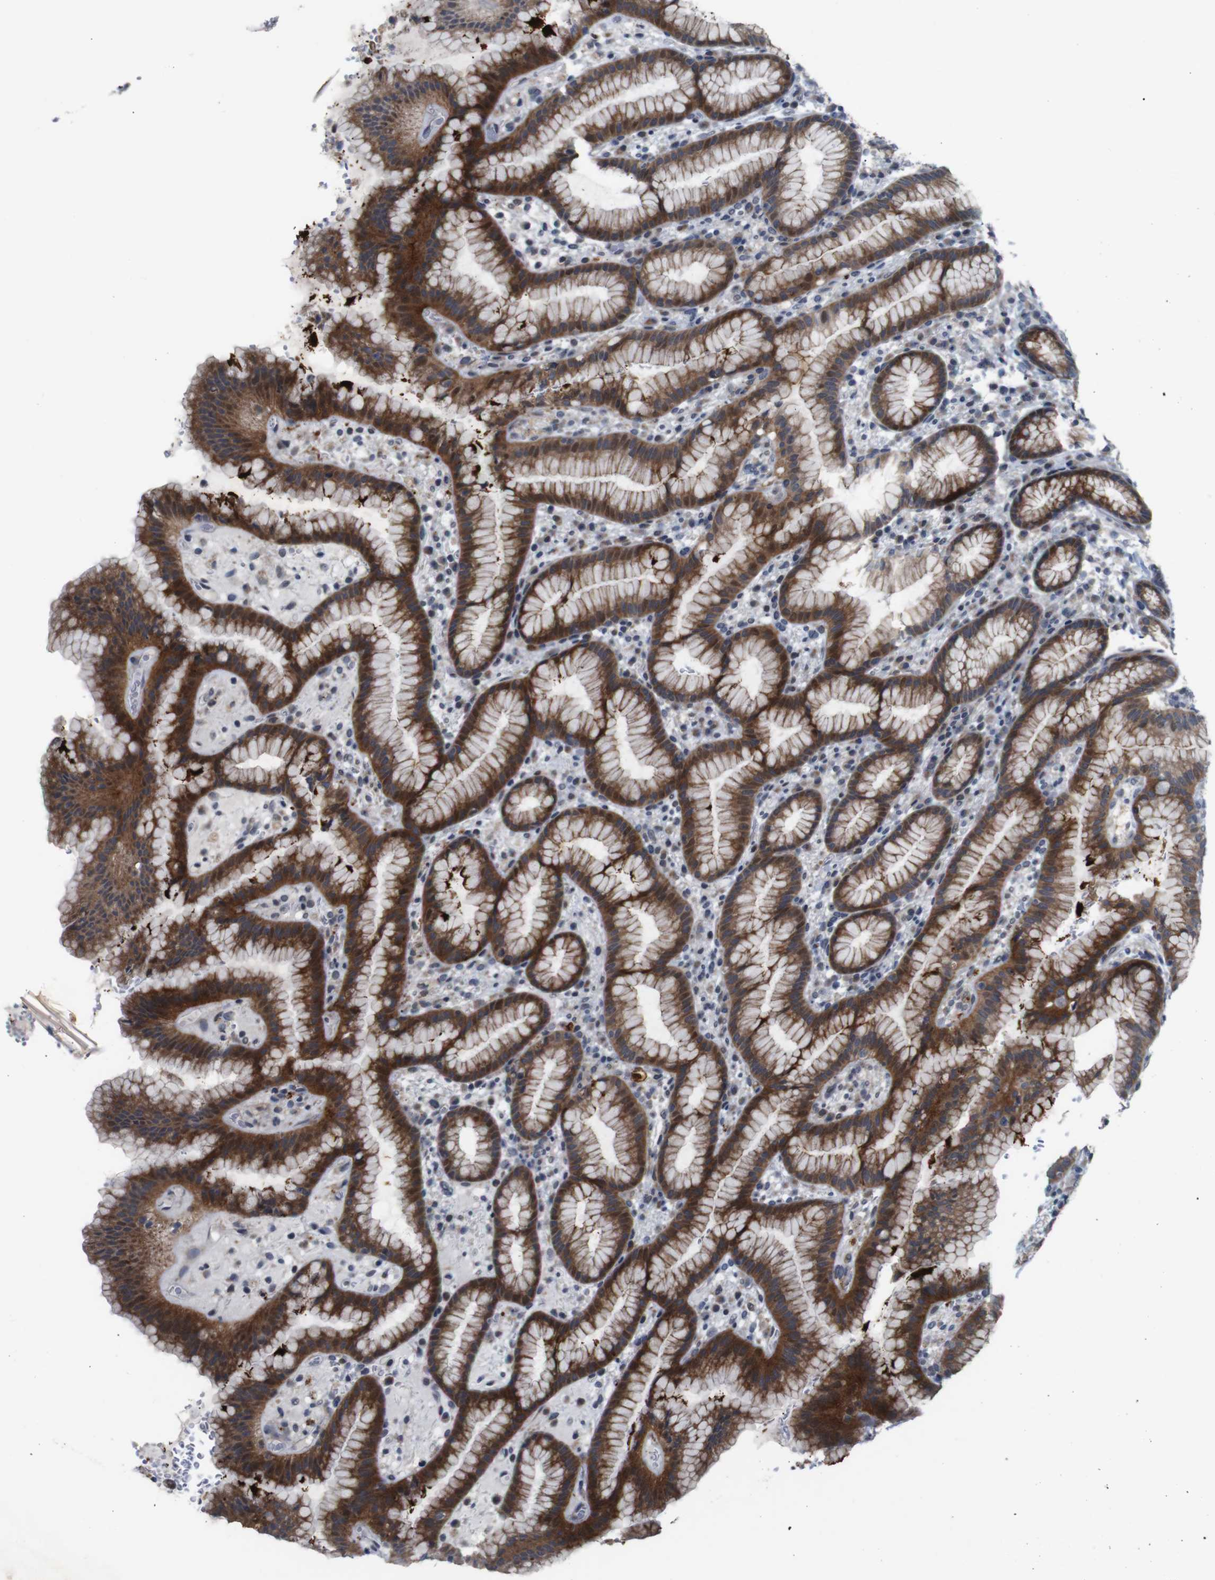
{"staining": {"intensity": "strong", "quantity": "25%-75%", "location": "cytoplasmic/membranous"}, "tissue": "stomach", "cell_type": "Glandular cells", "image_type": "normal", "snomed": [{"axis": "morphology", "description": "Normal tissue, NOS"}, {"axis": "topography", "description": "Stomach, lower"}], "caption": "A high amount of strong cytoplasmic/membranous staining is present in about 25%-75% of glandular cells in unremarkable stomach.", "gene": "ATP7B", "patient": {"sex": "male", "age": 52}}